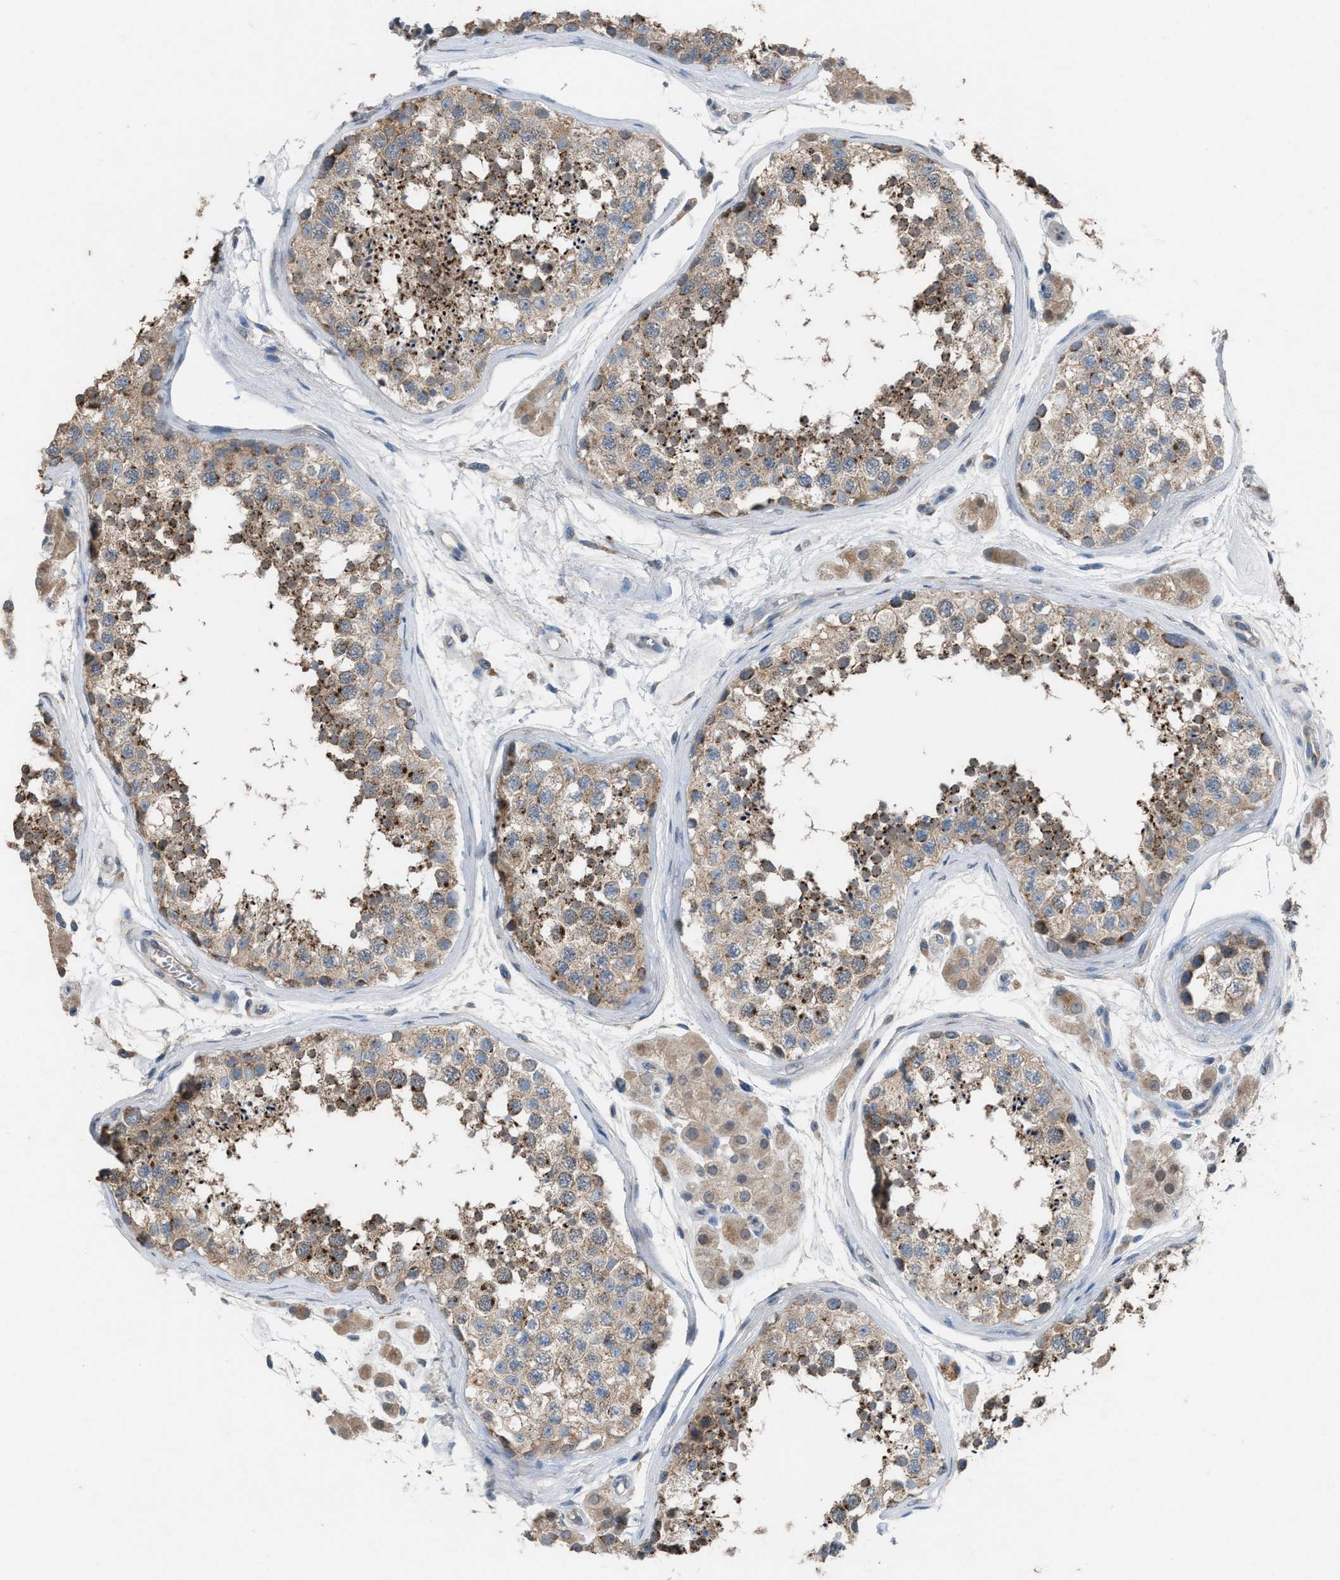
{"staining": {"intensity": "weak", "quantity": ">75%", "location": "cytoplasmic/membranous"}, "tissue": "testis", "cell_type": "Cells in seminiferous ducts", "image_type": "normal", "snomed": [{"axis": "morphology", "description": "Normal tissue, NOS"}, {"axis": "topography", "description": "Testis"}], "caption": "Human testis stained for a protein (brown) displays weak cytoplasmic/membranous positive positivity in about >75% of cells in seminiferous ducts.", "gene": "TPK1", "patient": {"sex": "male", "age": 56}}